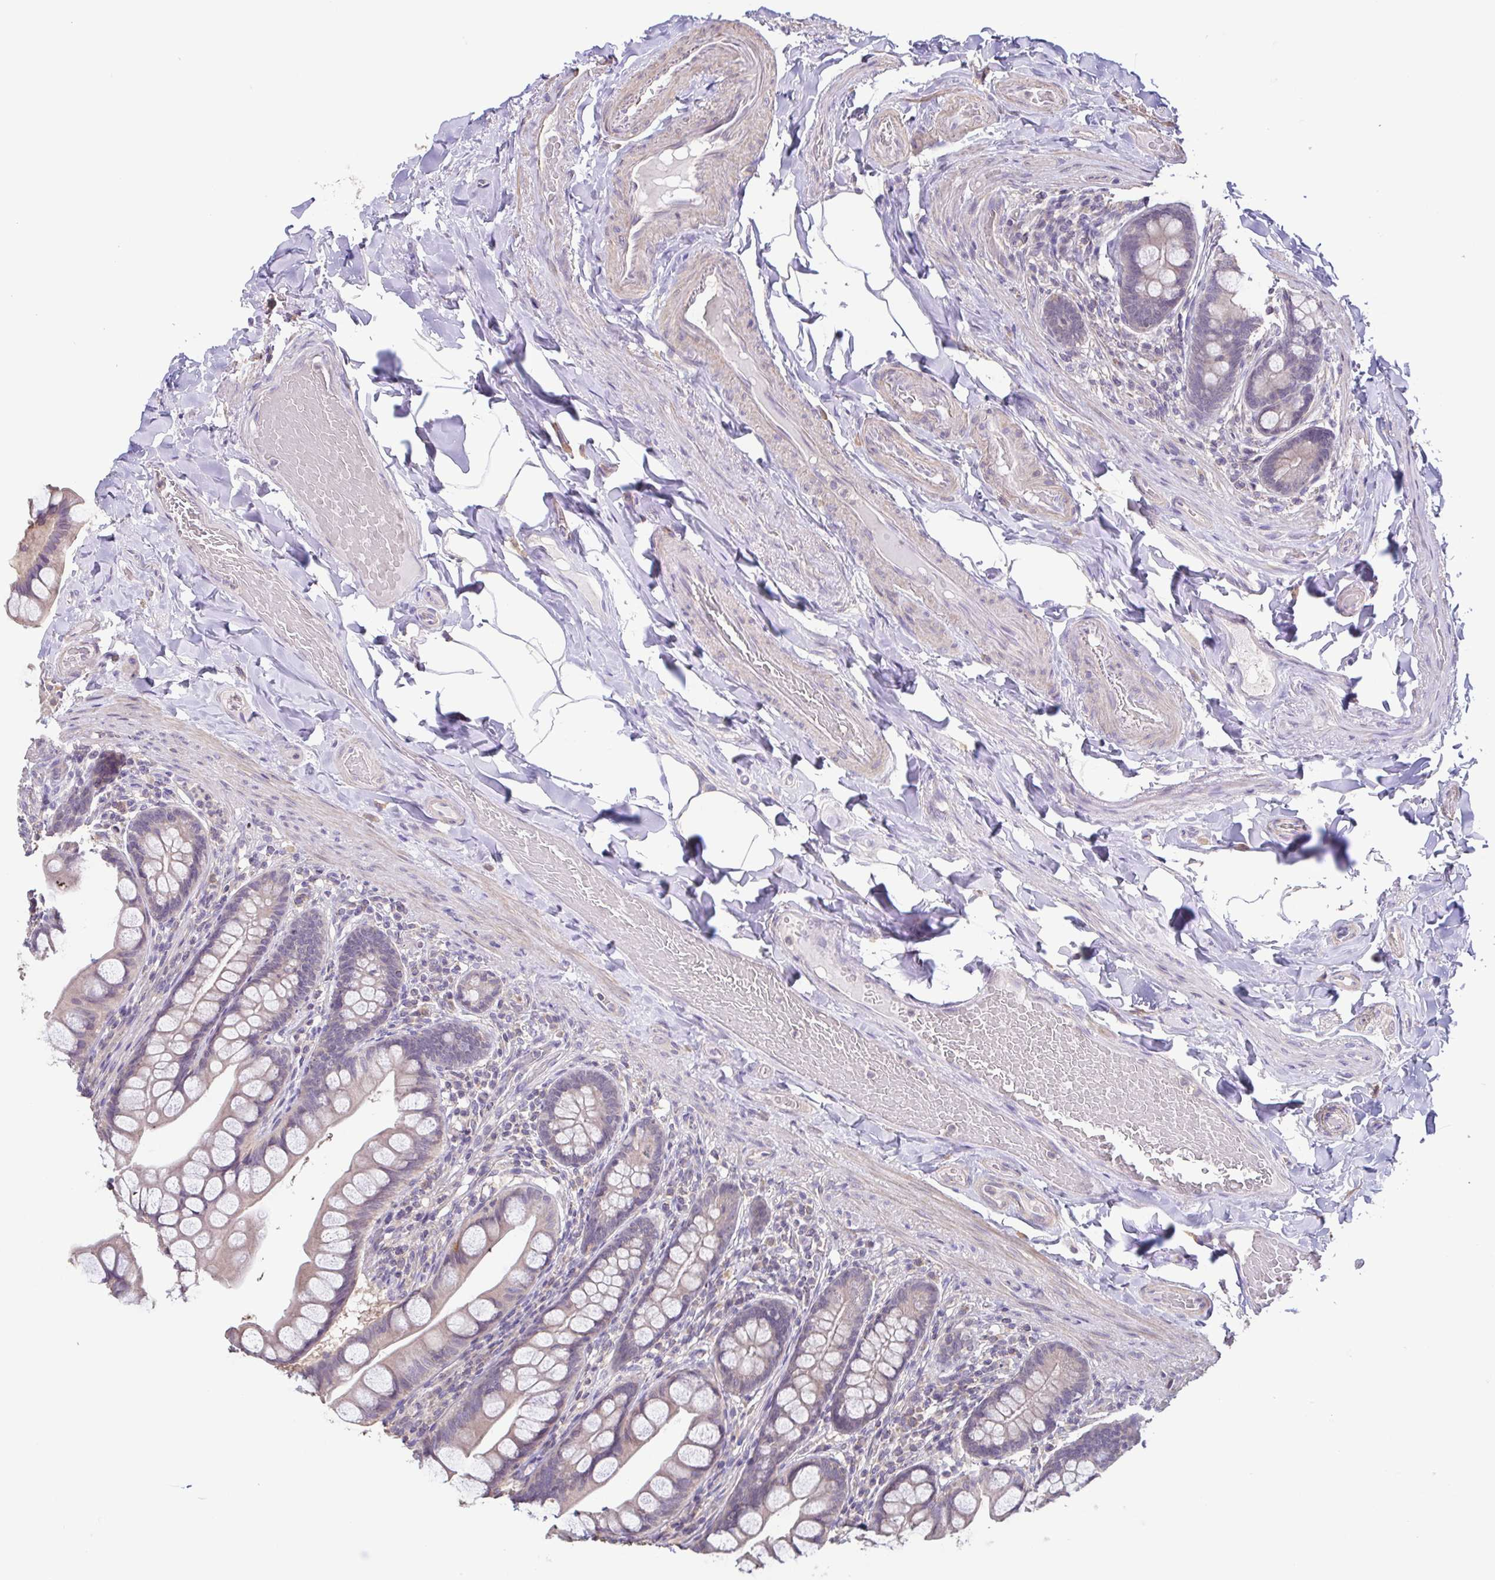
{"staining": {"intensity": "weak", "quantity": "<25%", "location": "cytoplasmic/membranous"}, "tissue": "small intestine", "cell_type": "Glandular cells", "image_type": "normal", "snomed": [{"axis": "morphology", "description": "Normal tissue, NOS"}, {"axis": "topography", "description": "Small intestine"}], "caption": "The IHC histopathology image has no significant expression in glandular cells of small intestine. (DAB (3,3'-diaminobenzidine) immunohistochemistry with hematoxylin counter stain).", "gene": "ACTRT2", "patient": {"sex": "male", "age": 70}}